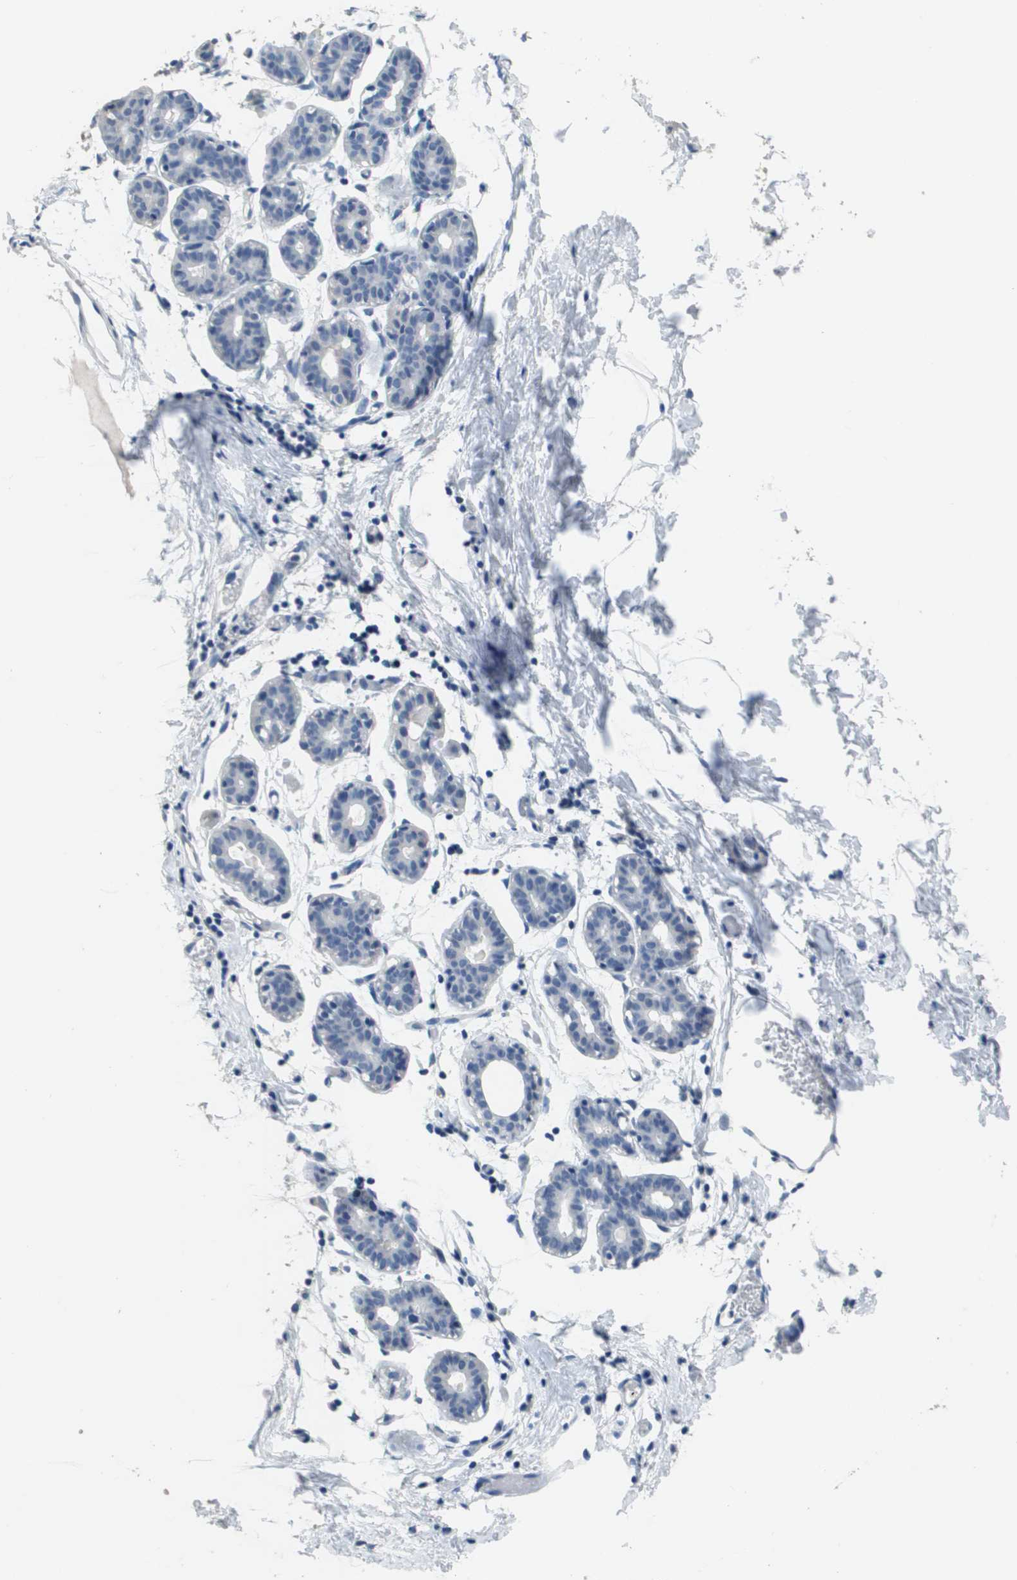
{"staining": {"intensity": "negative", "quantity": "none", "location": "none"}, "tissue": "breast", "cell_type": "Adipocytes", "image_type": "normal", "snomed": [{"axis": "morphology", "description": "Normal tissue, NOS"}, {"axis": "topography", "description": "Breast"}], "caption": "An image of breast stained for a protein exhibits no brown staining in adipocytes. (Stains: DAB (3,3'-diaminobenzidine) IHC with hematoxylin counter stain, Microscopy: brightfield microscopy at high magnification).", "gene": "MT3", "patient": {"sex": "female", "age": 27}}